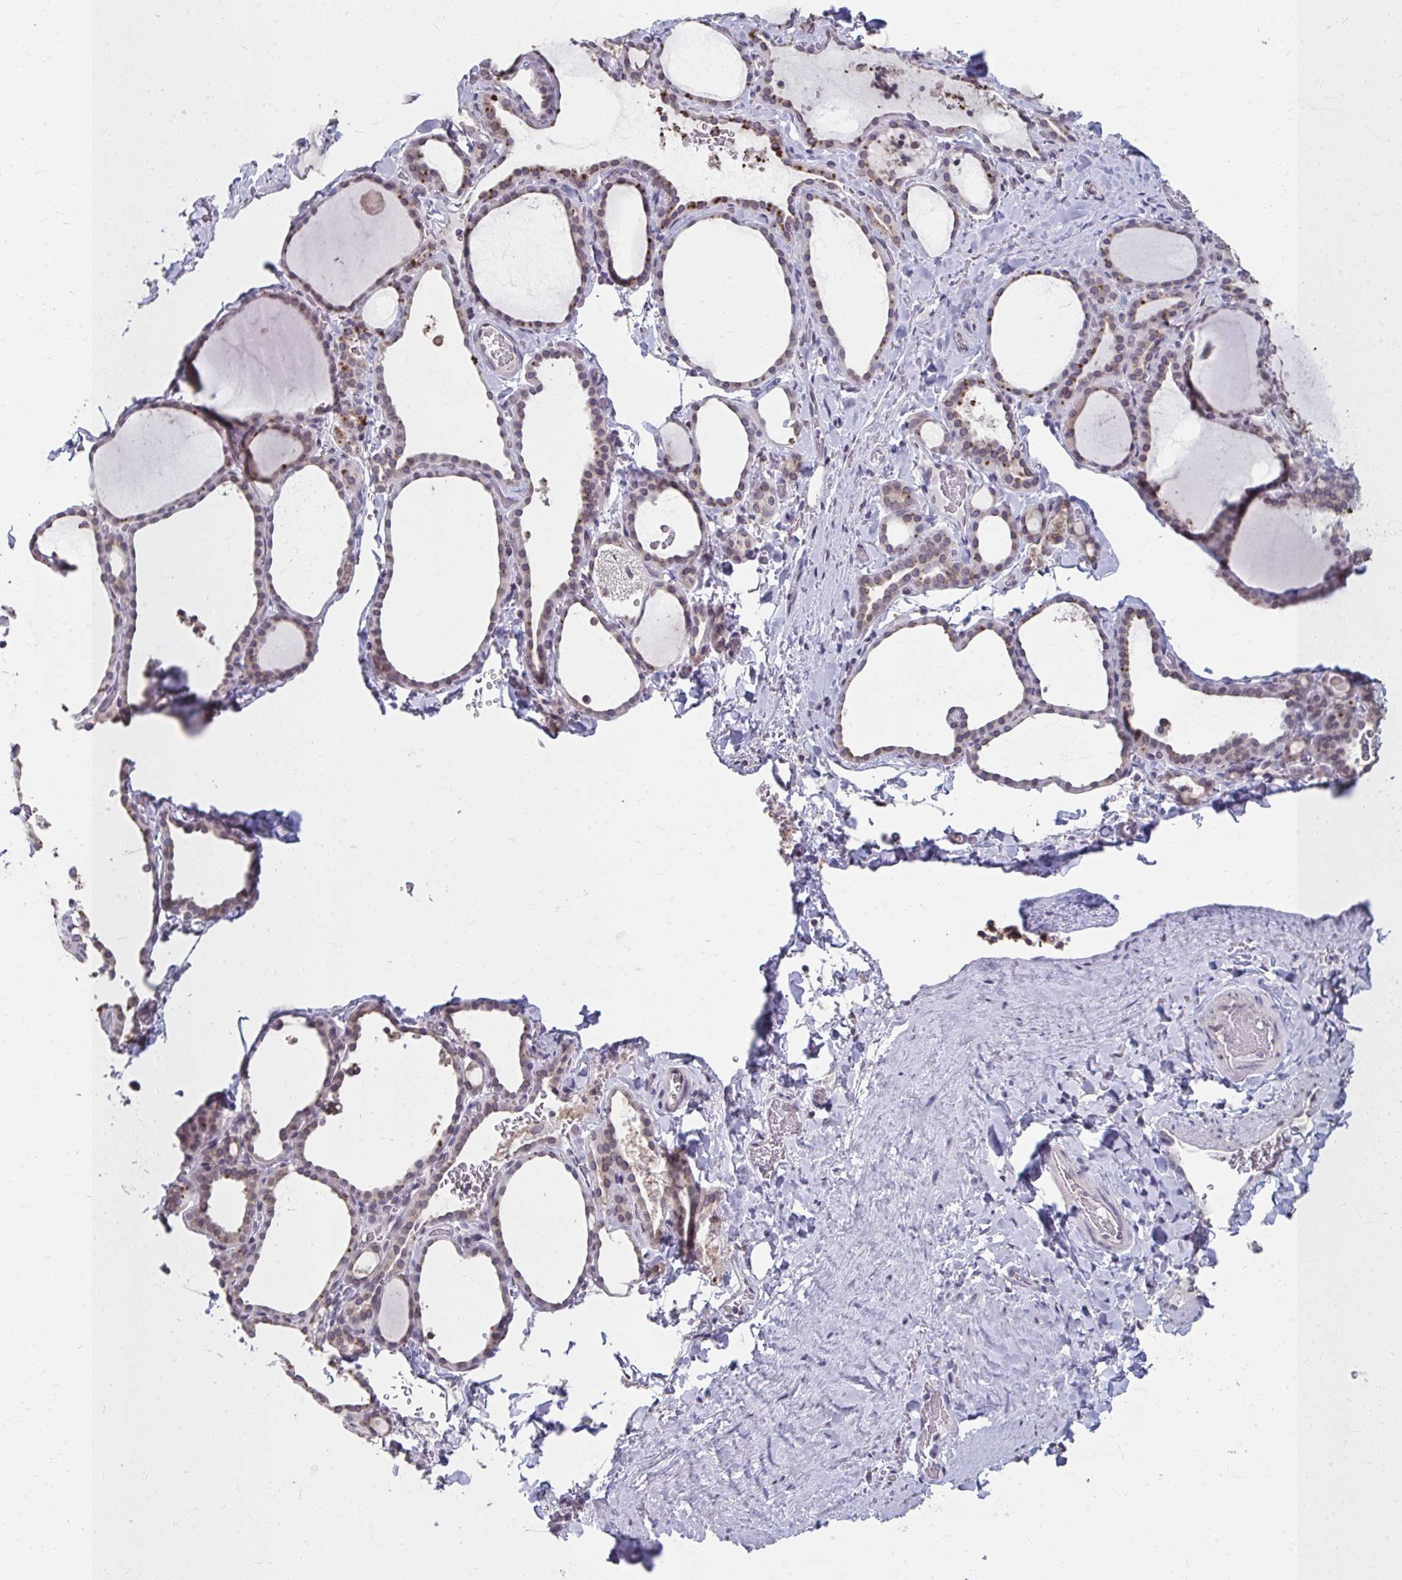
{"staining": {"intensity": "weak", "quantity": "<25%", "location": "nuclear"}, "tissue": "thyroid gland", "cell_type": "Glandular cells", "image_type": "normal", "snomed": [{"axis": "morphology", "description": "Normal tissue, NOS"}, {"axis": "topography", "description": "Thyroid gland"}], "caption": "High power microscopy histopathology image of an IHC micrograph of normal thyroid gland, revealing no significant expression in glandular cells.", "gene": "NUP133", "patient": {"sex": "female", "age": 22}}